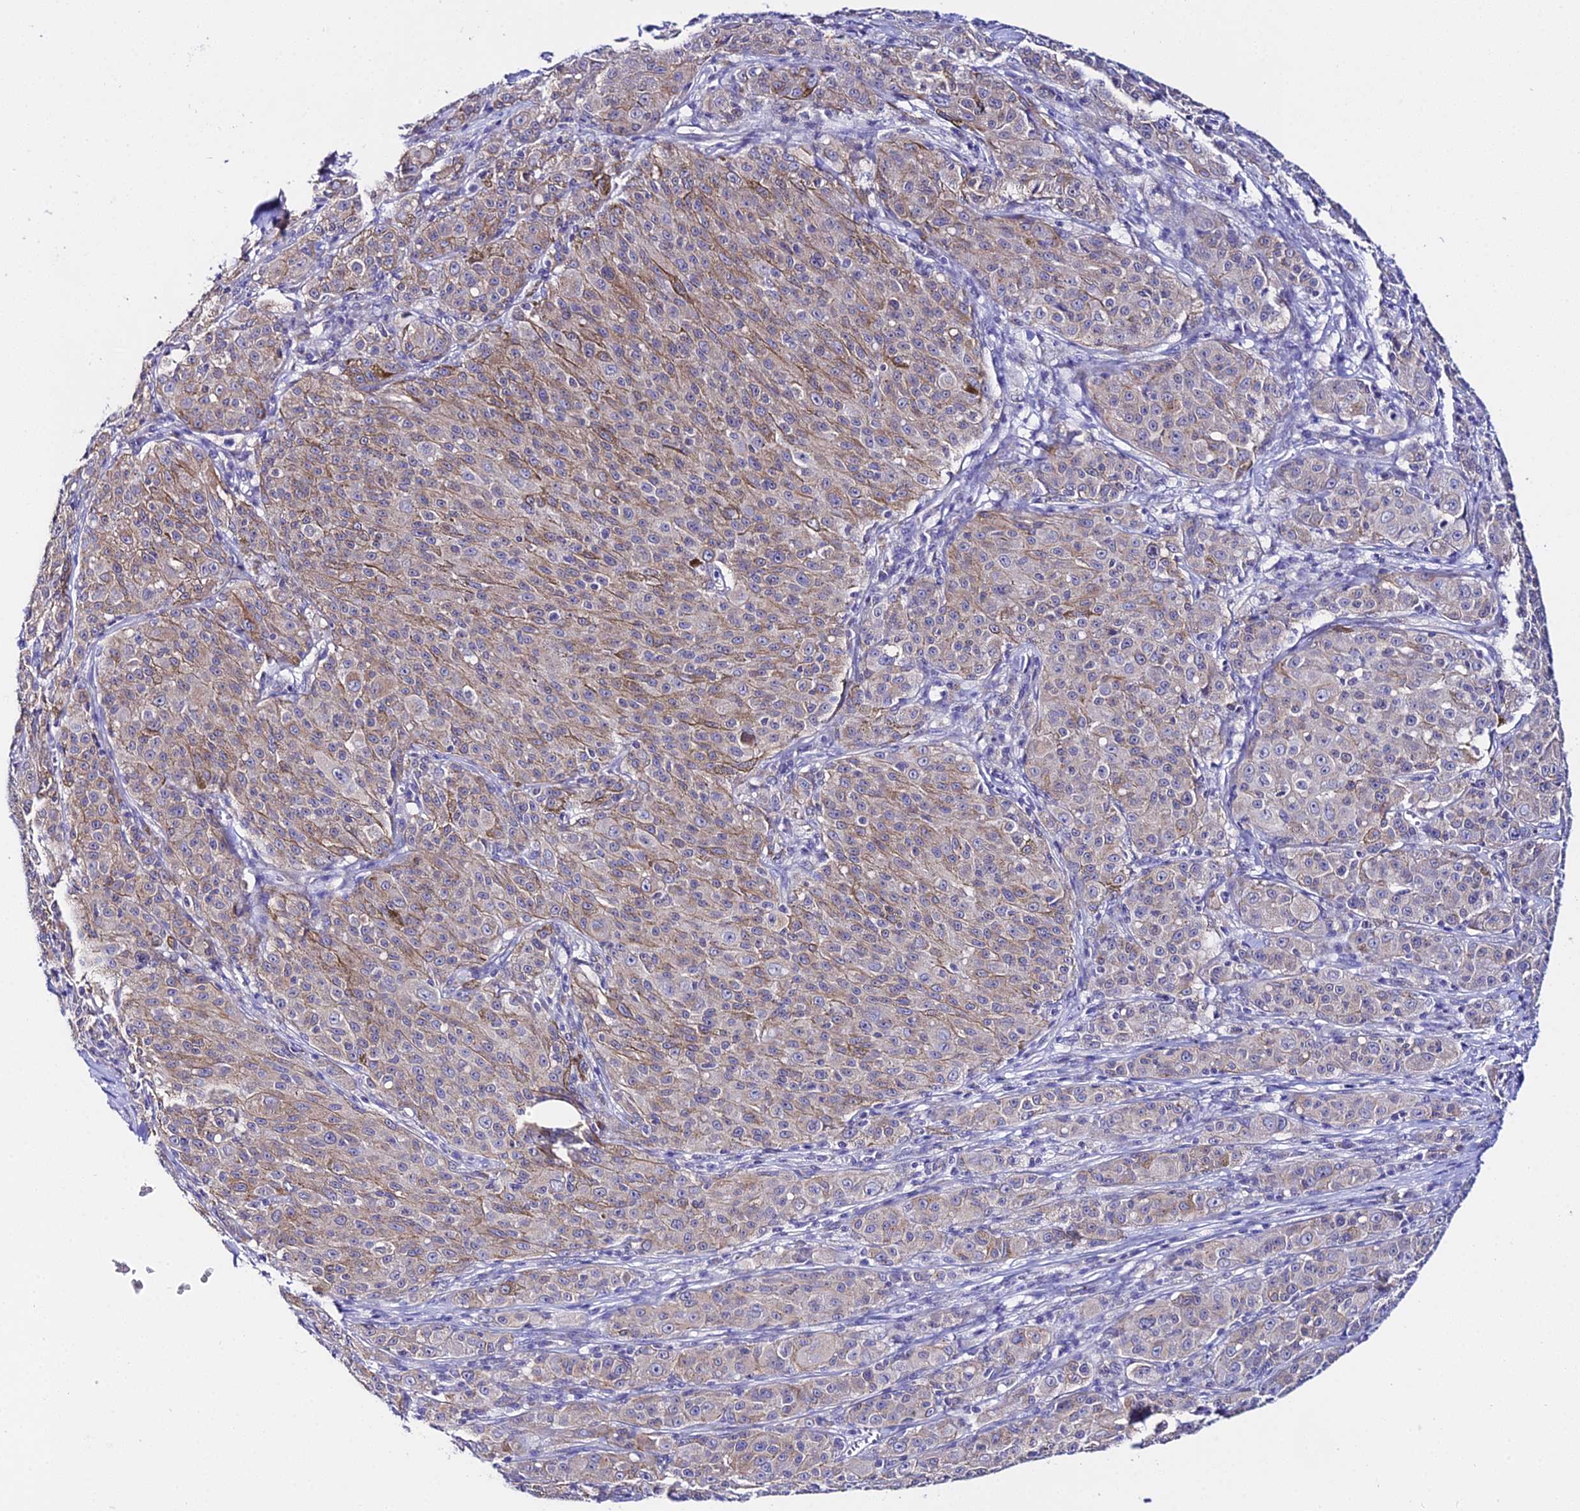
{"staining": {"intensity": "moderate", "quantity": "<25%", "location": "cytoplasmic/membranous"}, "tissue": "melanoma", "cell_type": "Tumor cells", "image_type": "cancer", "snomed": [{"axis": "morphology", "description": "Malignant melanoma, NOS"}, {"axis": "topography", "description": "Skin"}], "caption": "Malignant melanoma was stained to show a protein in brown. There is low levels of moderate cytoplasmic/membranous staining in approximately <25% of tumor cells.", "gene": "ATG16L2", "patient": {"sex": "female", "age": 52}}